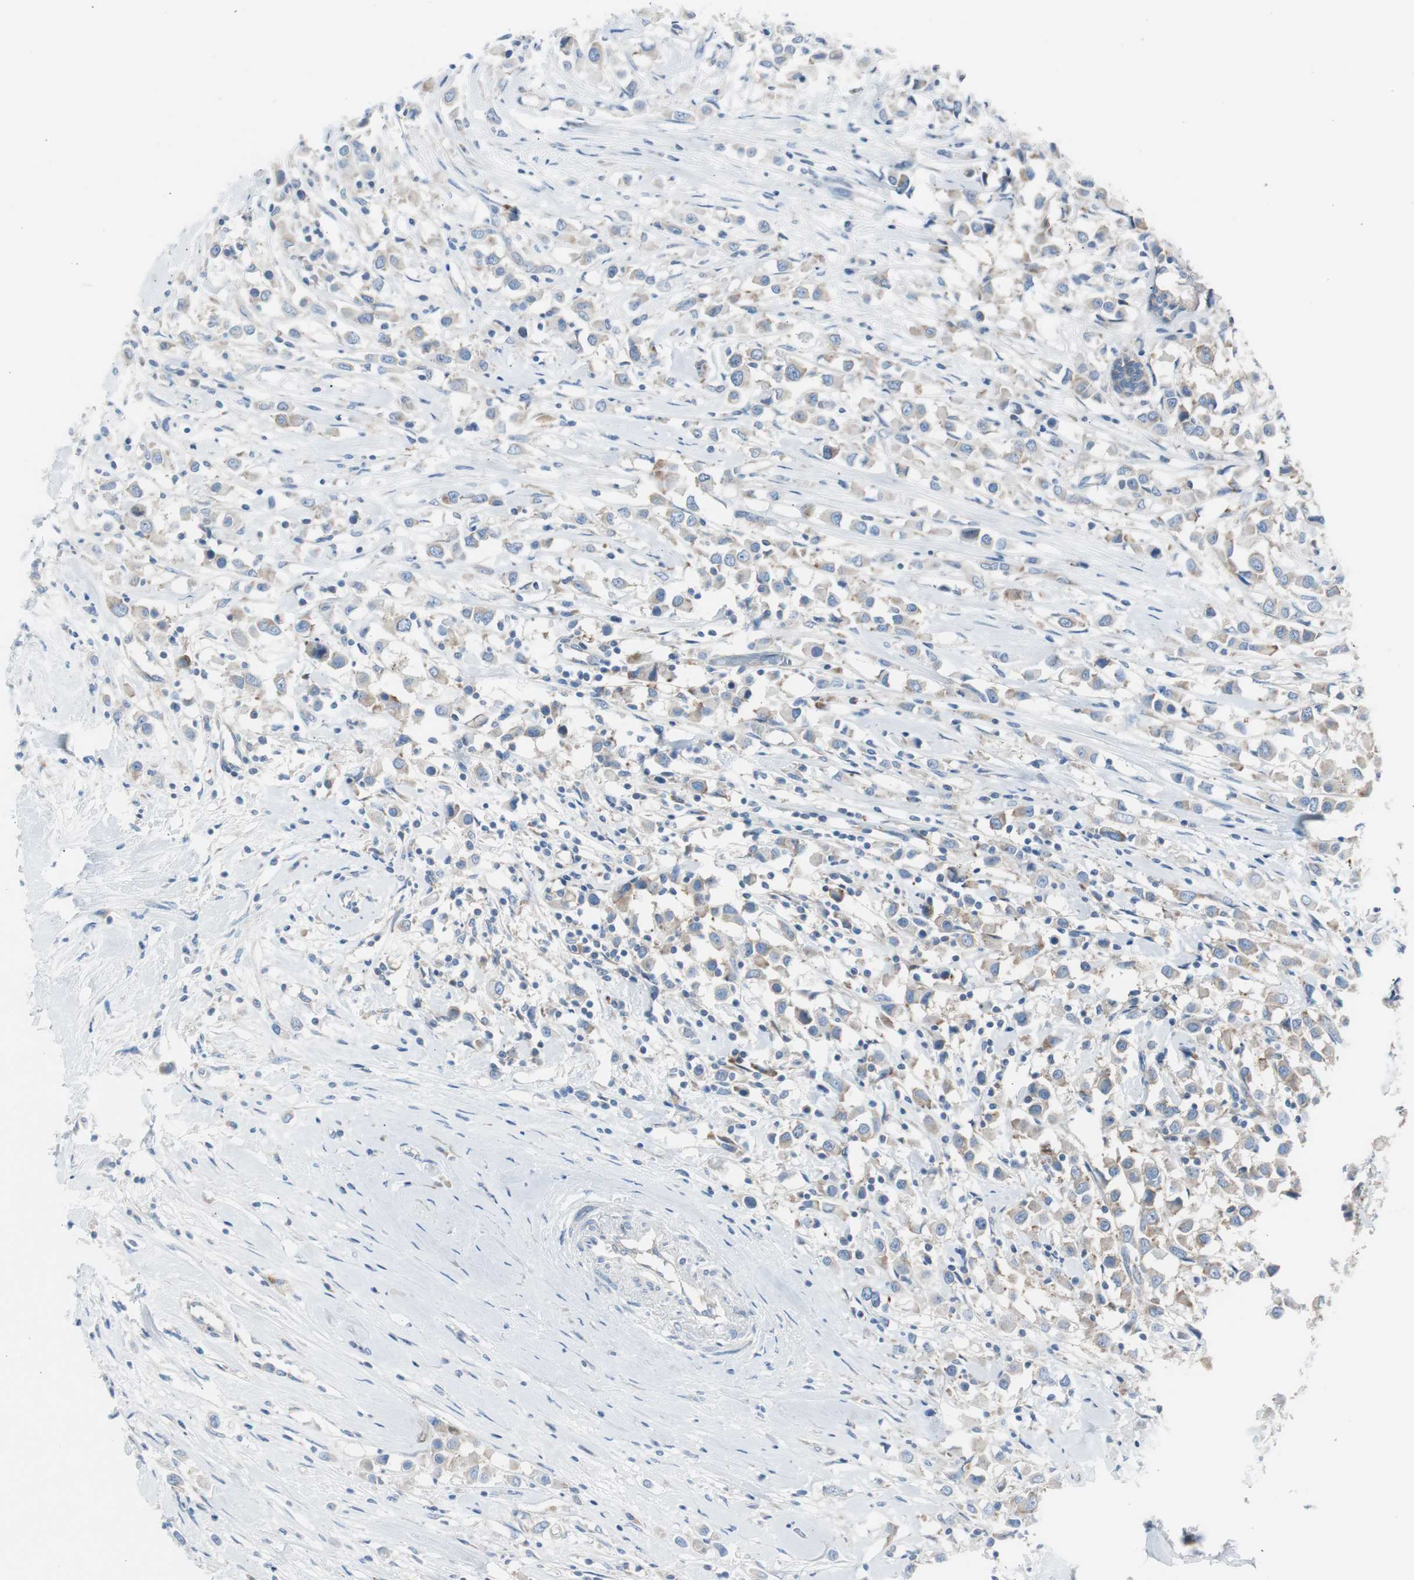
{"staining": {"intensity": "weak", "quantity": "25%-75%", "location": "cytoplasmic/membranous"}, "tissue": "breast cancer", "cell_type": "Tumor cells", "image_type": "cancer", "snomed": [{"axis": "morphology", "description": "Duct carcinoma"}, {"axis": "topography", "description": "Breast"}], "caption": "A high-resolution photomicrograph shows IHC staining of breast cancer (invasive ductal carcinoma), which exhibits weak cytoplasmic/membranous positivity in approximately 25%-75% of tumor cells.", "gene": "RPS12", "patient": {"sex": "female", "age": 61}}